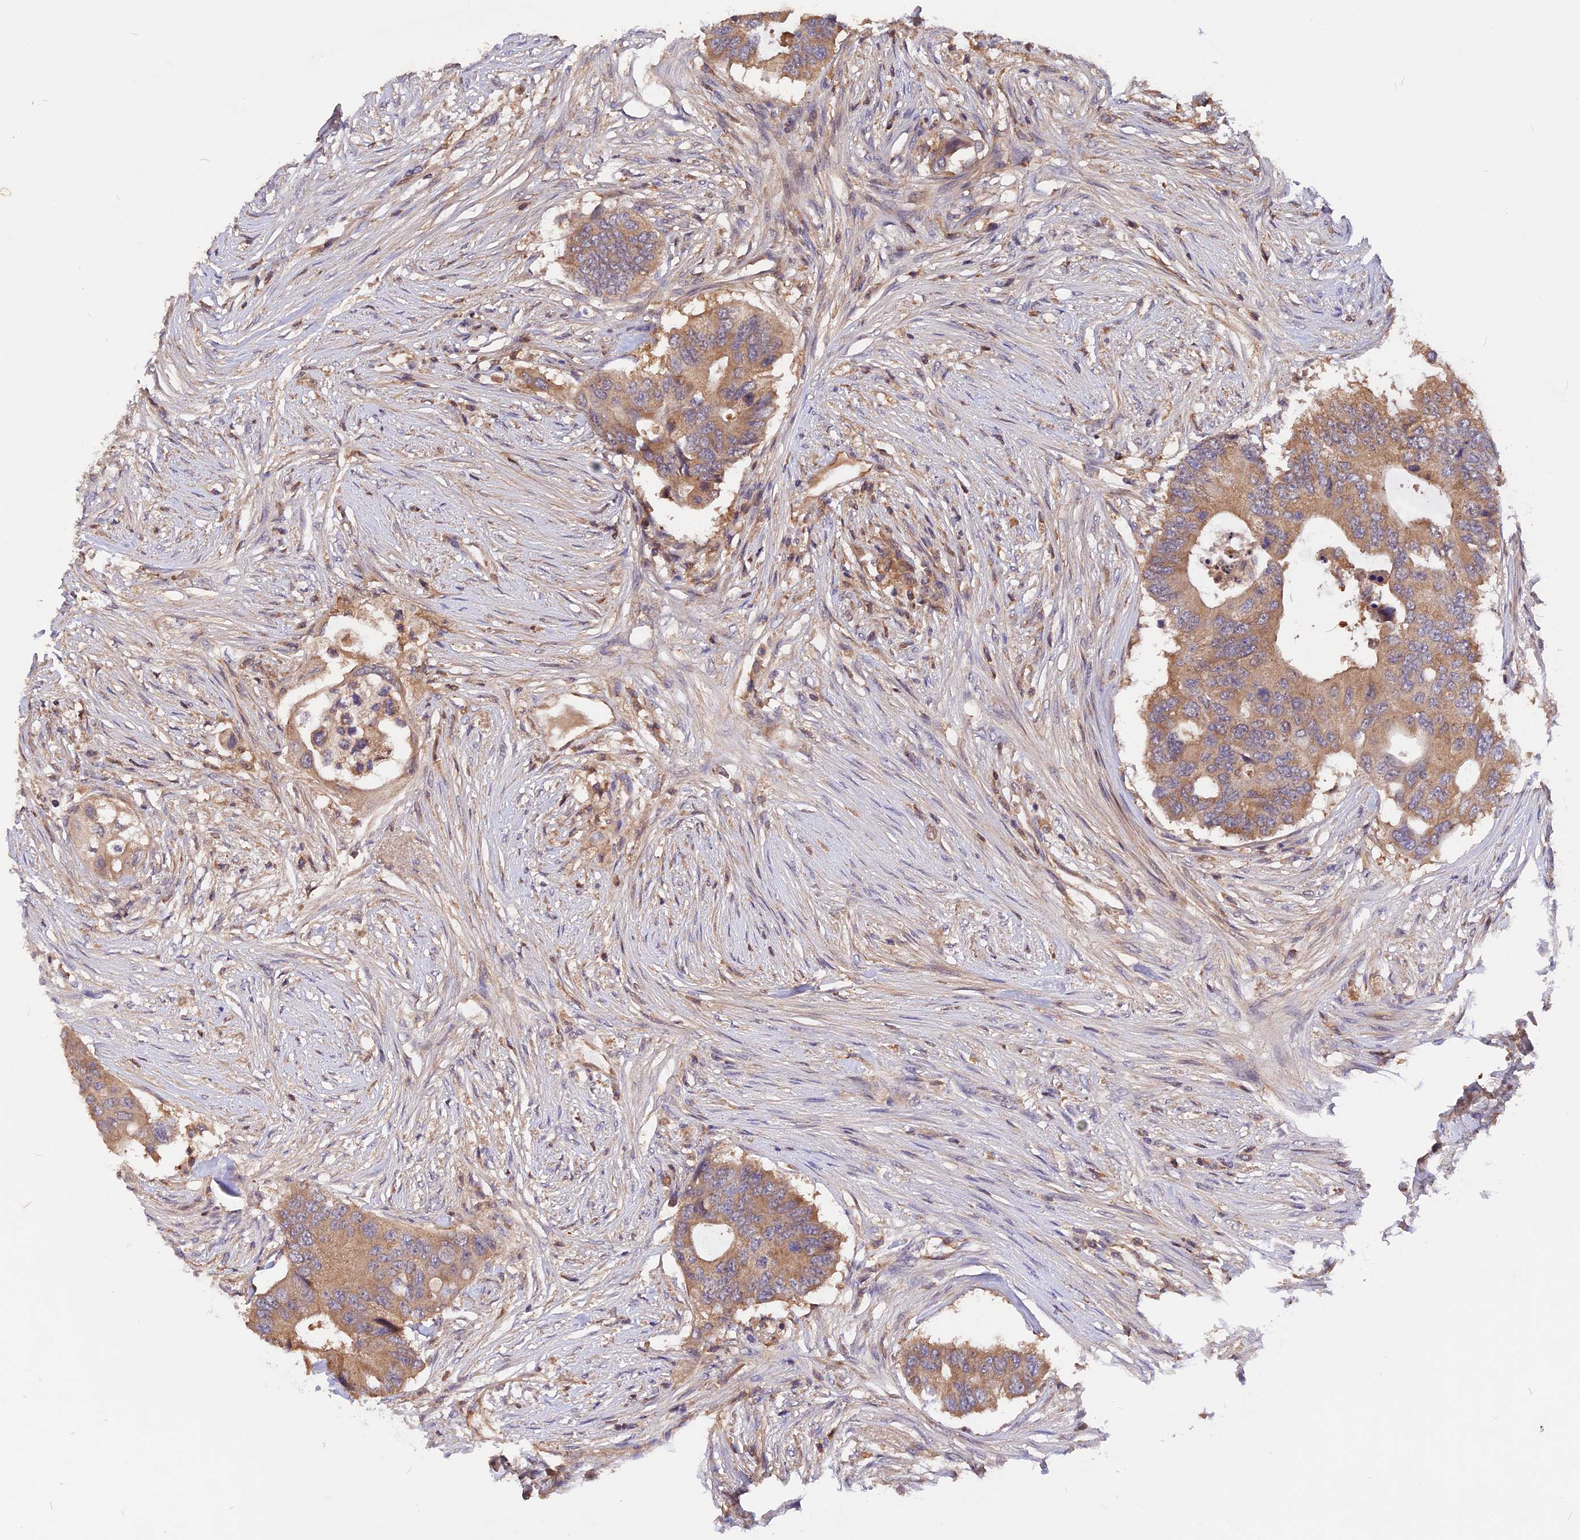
{"staining": {"intensity": "moderate", "quantity": ">75%", "location": "cytoplasmic/membranous"}, "tissue": "colorectal cancer", "cell_type": "Tumor cells", "image_type": "cancer", "snomed": [{"axis": "morphology", "description": "Adenocarcinoma, NOS"}, {"axis": "topography", "description": "Colon"}], "caption": "Immunohistochemical staining of human colorectal cancer displays moderate cytoplasmic/membranous protein positivity in approximately >75% of tumor cells. The staining was performed using DAB (3,3'-diaminobenzidine) to visualize the protein expression in brown, while the nuclei were stained in blue with hematoxylin (Magnification: 20x).", "gene": "MARK4", "patient": {"sex": "male", "age": 71}}